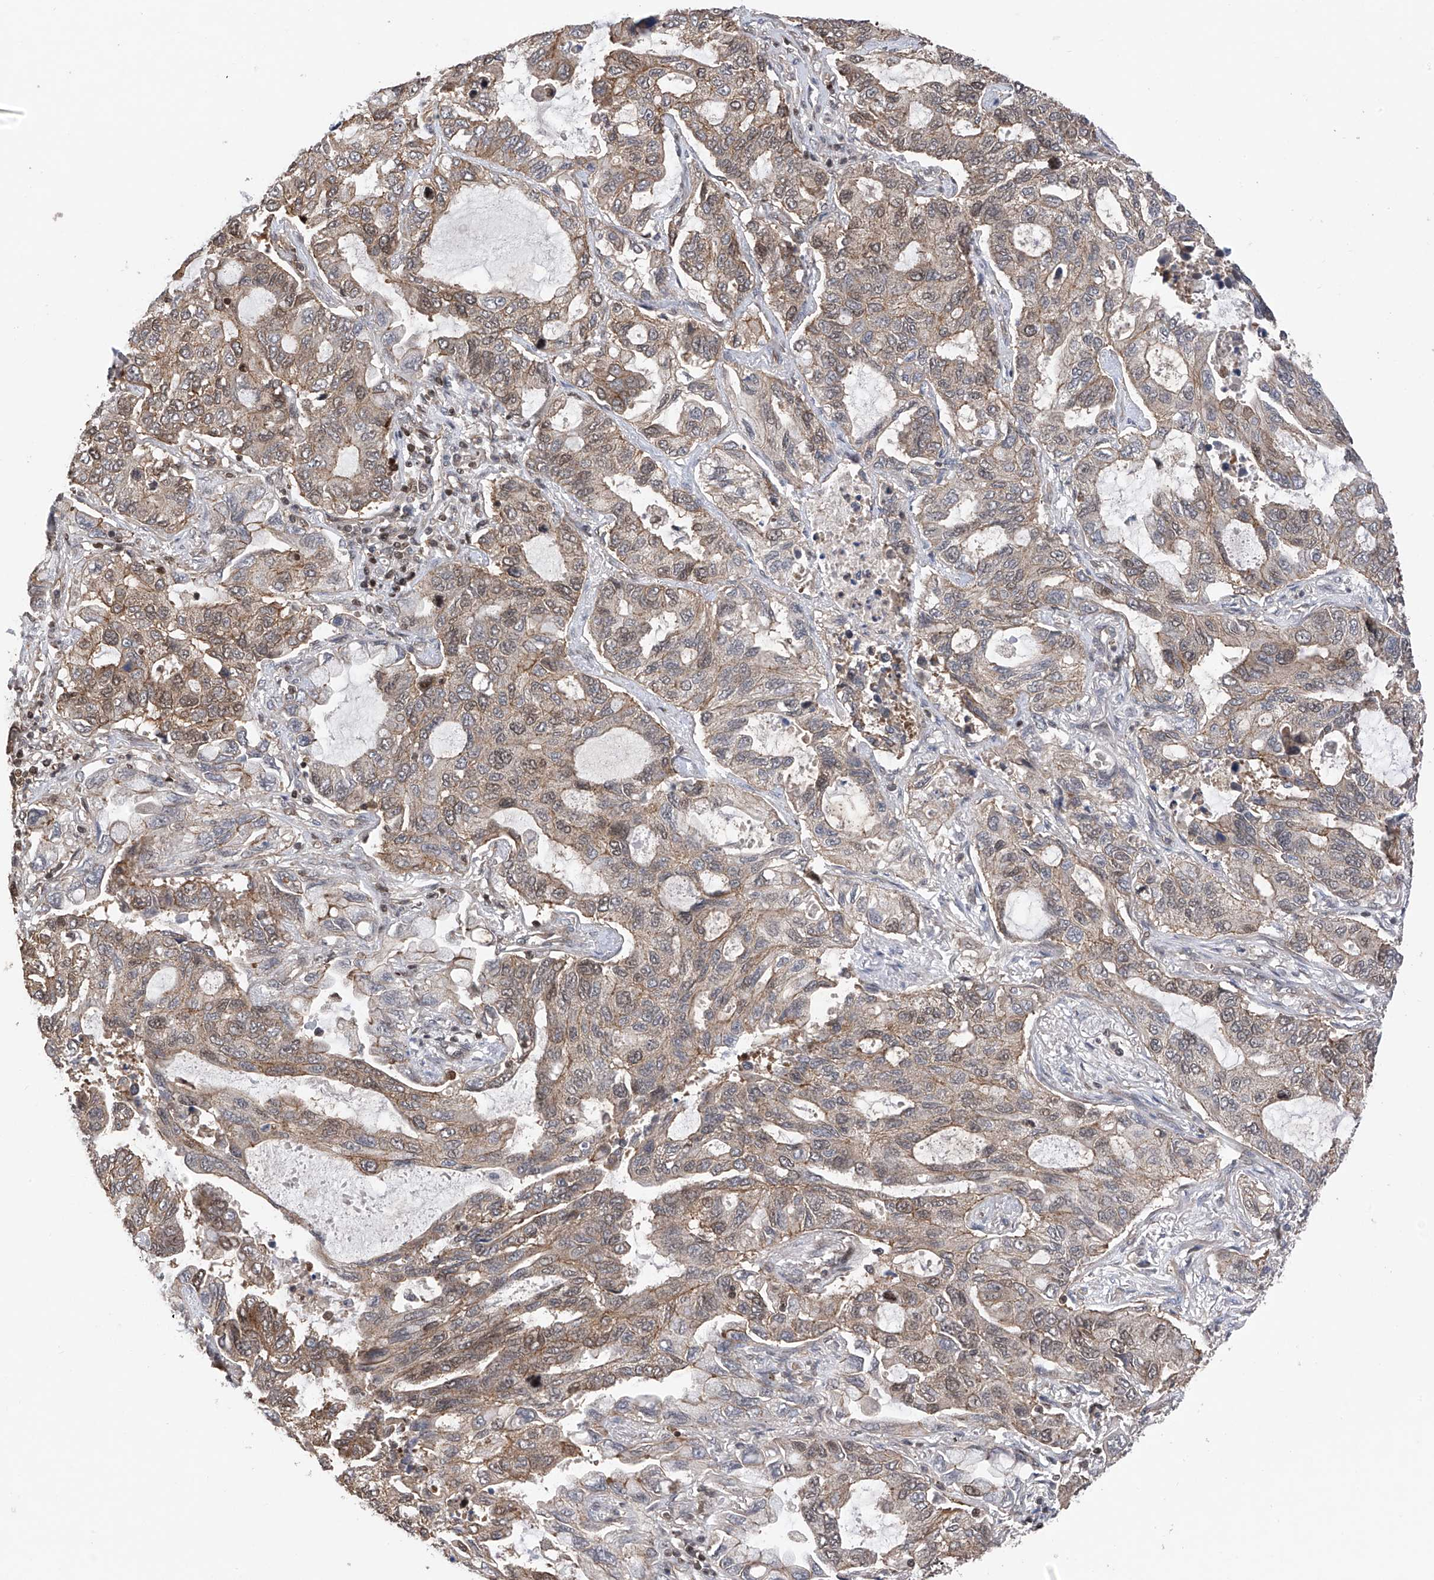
{"staining": {"intensity": "weak", "quantity": "25%-75%", "location": "cytoplasmic/membranous,nuclear"}, "tissue": "lung cancer", "cell_type": "Tumor cells", "image_type": "cancer", "snomed": [{"axis": "morphology", "description": "Adenocarcinoma, NOS"}, {"axis": "topography", "description": "Lung"}], "caption": "Approximately 25%-75% of tumor cells in lung cancer (adenocarcinoma) demonstrate weak cytoplasmic/membranous and nuclear protein positivity as visualized by brown immunohistochemical staining.", "gene": "DNAJC9", "patient": {"sex": "male", "age": 64}}